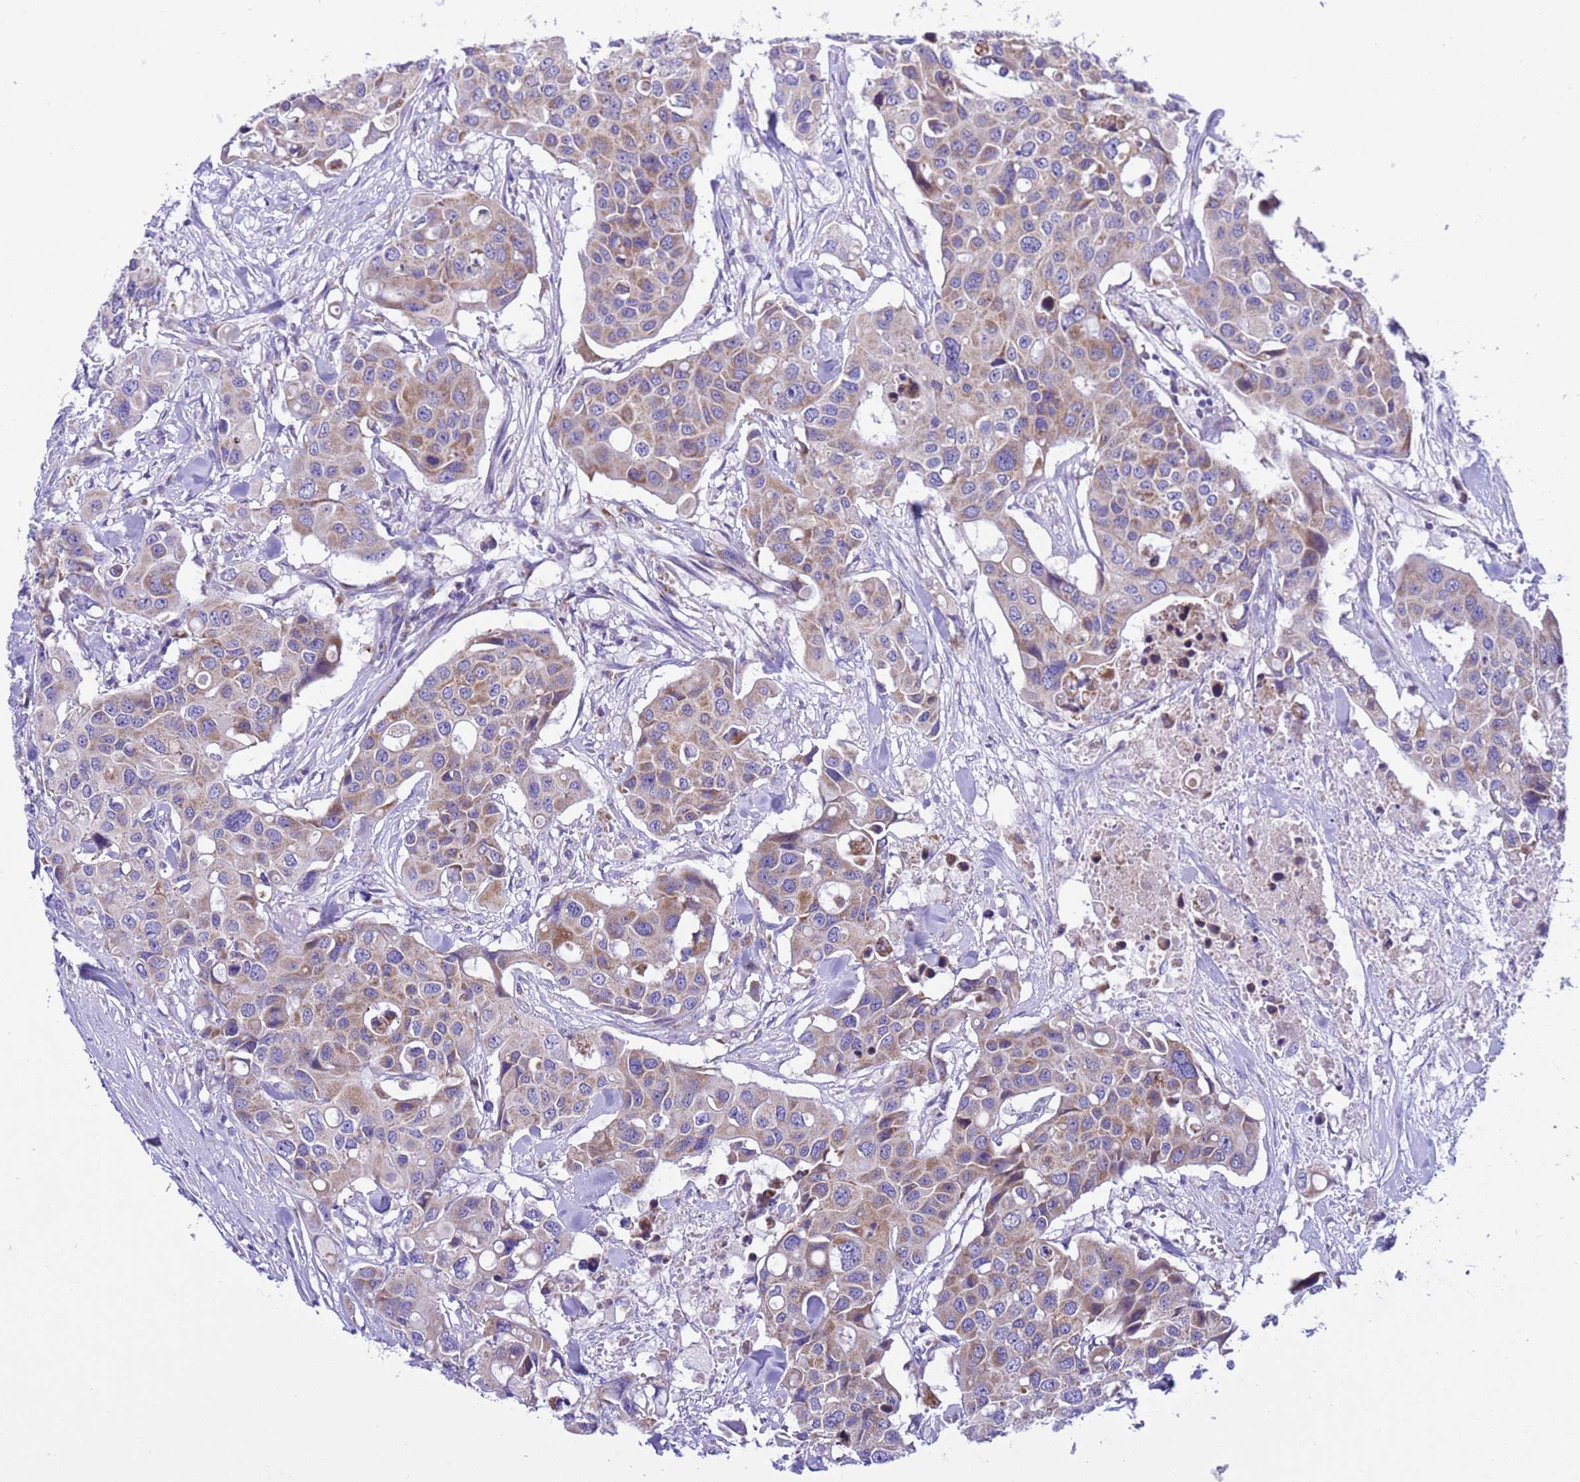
{"staining": {"intensity": "weak", "quantity": "25%-75%", "location": "cytoplasmic/membranous"}, "tissue": "colorectal cancer", "cell_type": "Tumor cells", "image_type": "cancer", "snomed": [{"axis": "morphology", "description": "Adenocarcinoma, NOS"}, {"axis": "topography", "description": "Colon"}], "caption": "About 25%-75% of tumor cells in colorectal cancer display weak cytoplasmic/membranous protein staining as visualized by brown immunohistochemical staining.", "gene": "CCDC191", "patient": {"sex": "male", "age": 77}}